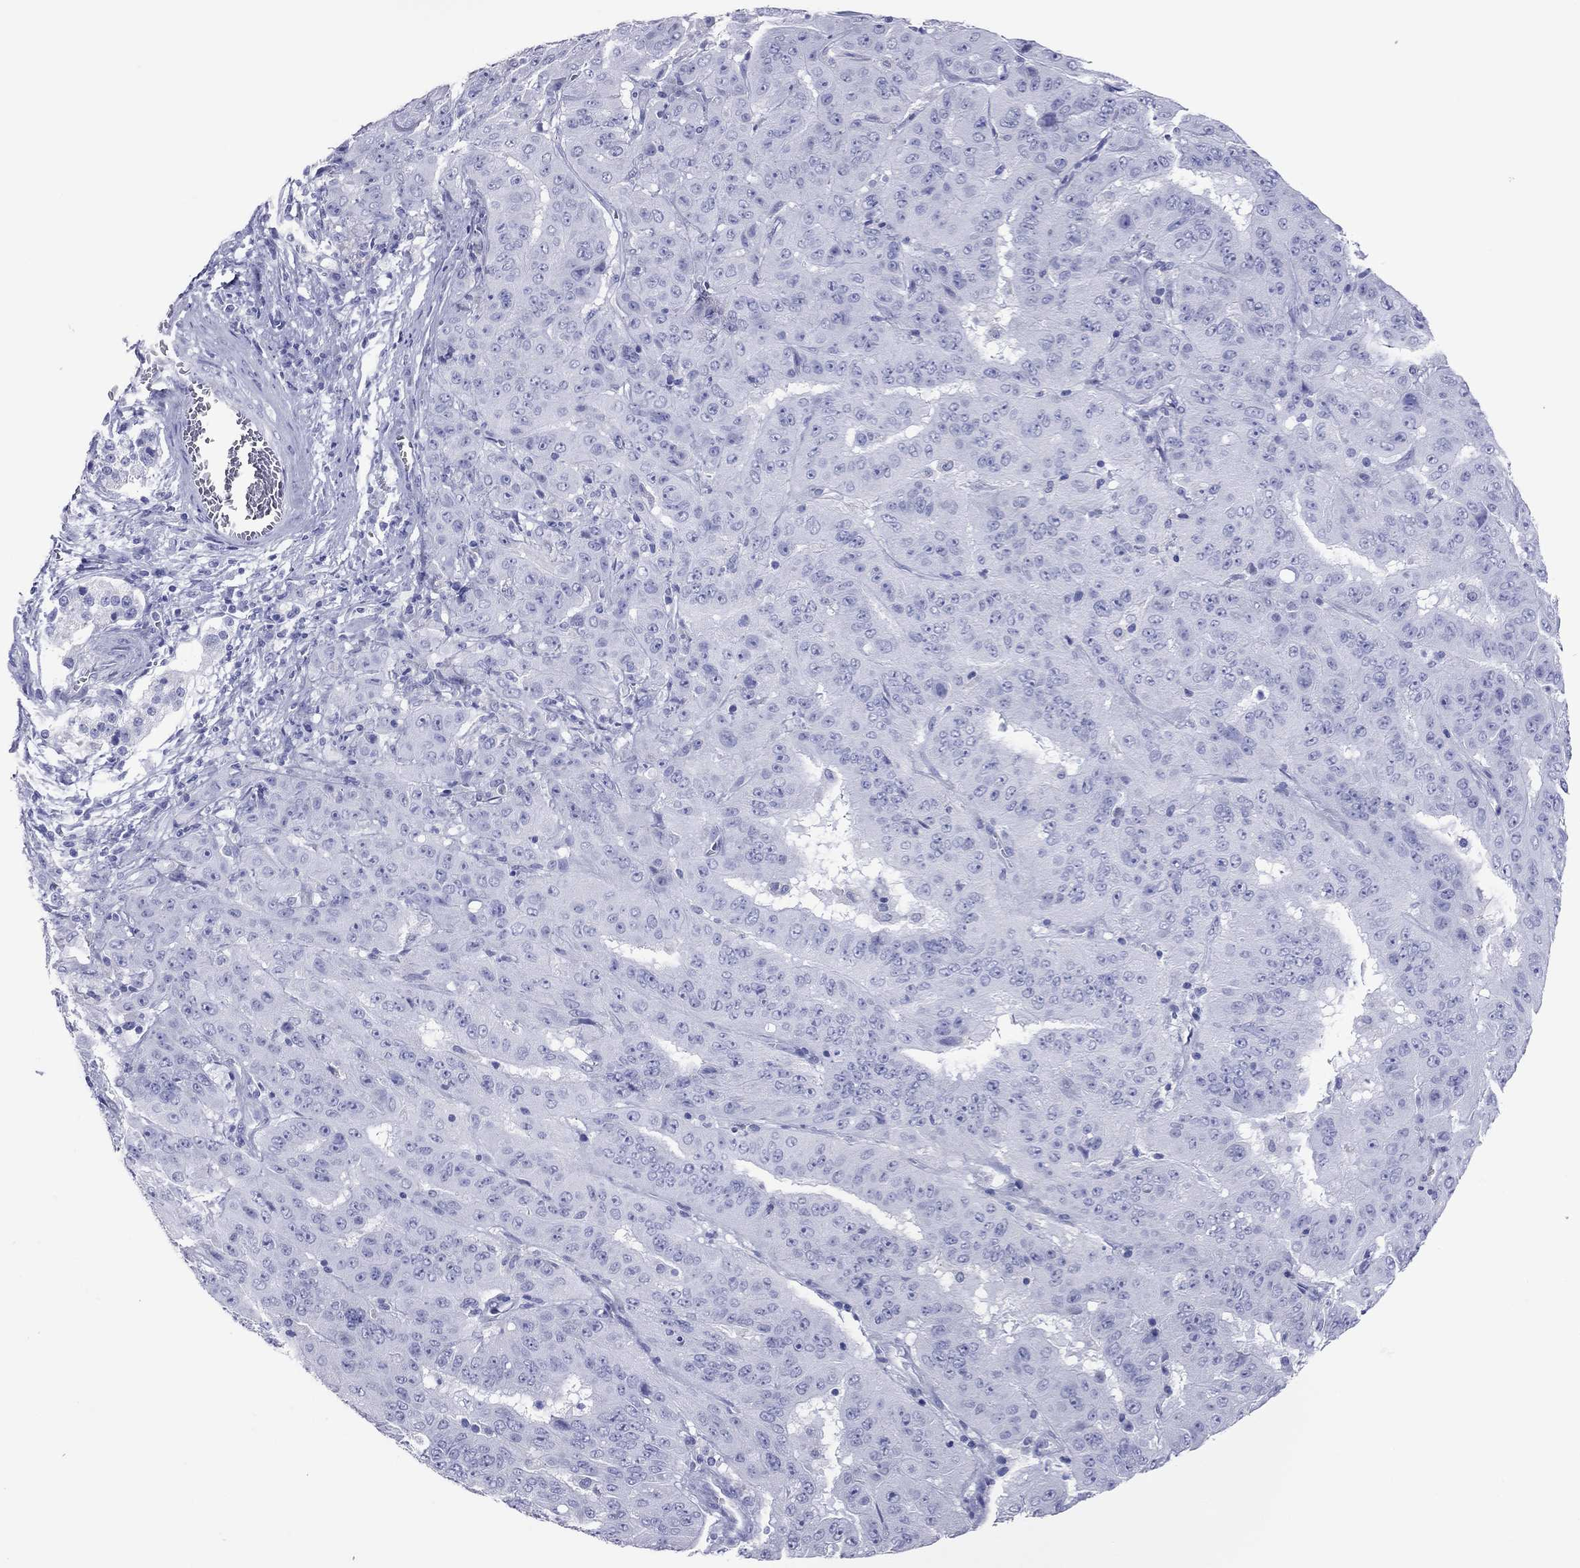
{"staining": {"intensity": "negative", "quantity": "none", "location": "none"}, "tissue": "pancreatic cancer", "cell_type": "Tumor cells", "image_type": "cancer", "snomed": [{"axis": "morphology", "description": "Adenocarcinoma, NOS"}, {"axis": "topography", "description": "Pancreas"}], "caption": "The immunohistochemistry (IHC) histopathology image has no significant positivity in tumor cells of adenocarcinoma (pancreatic) tissue.", "gene": "VSIG10", "patient": {"sex": "male", "age": 63}}